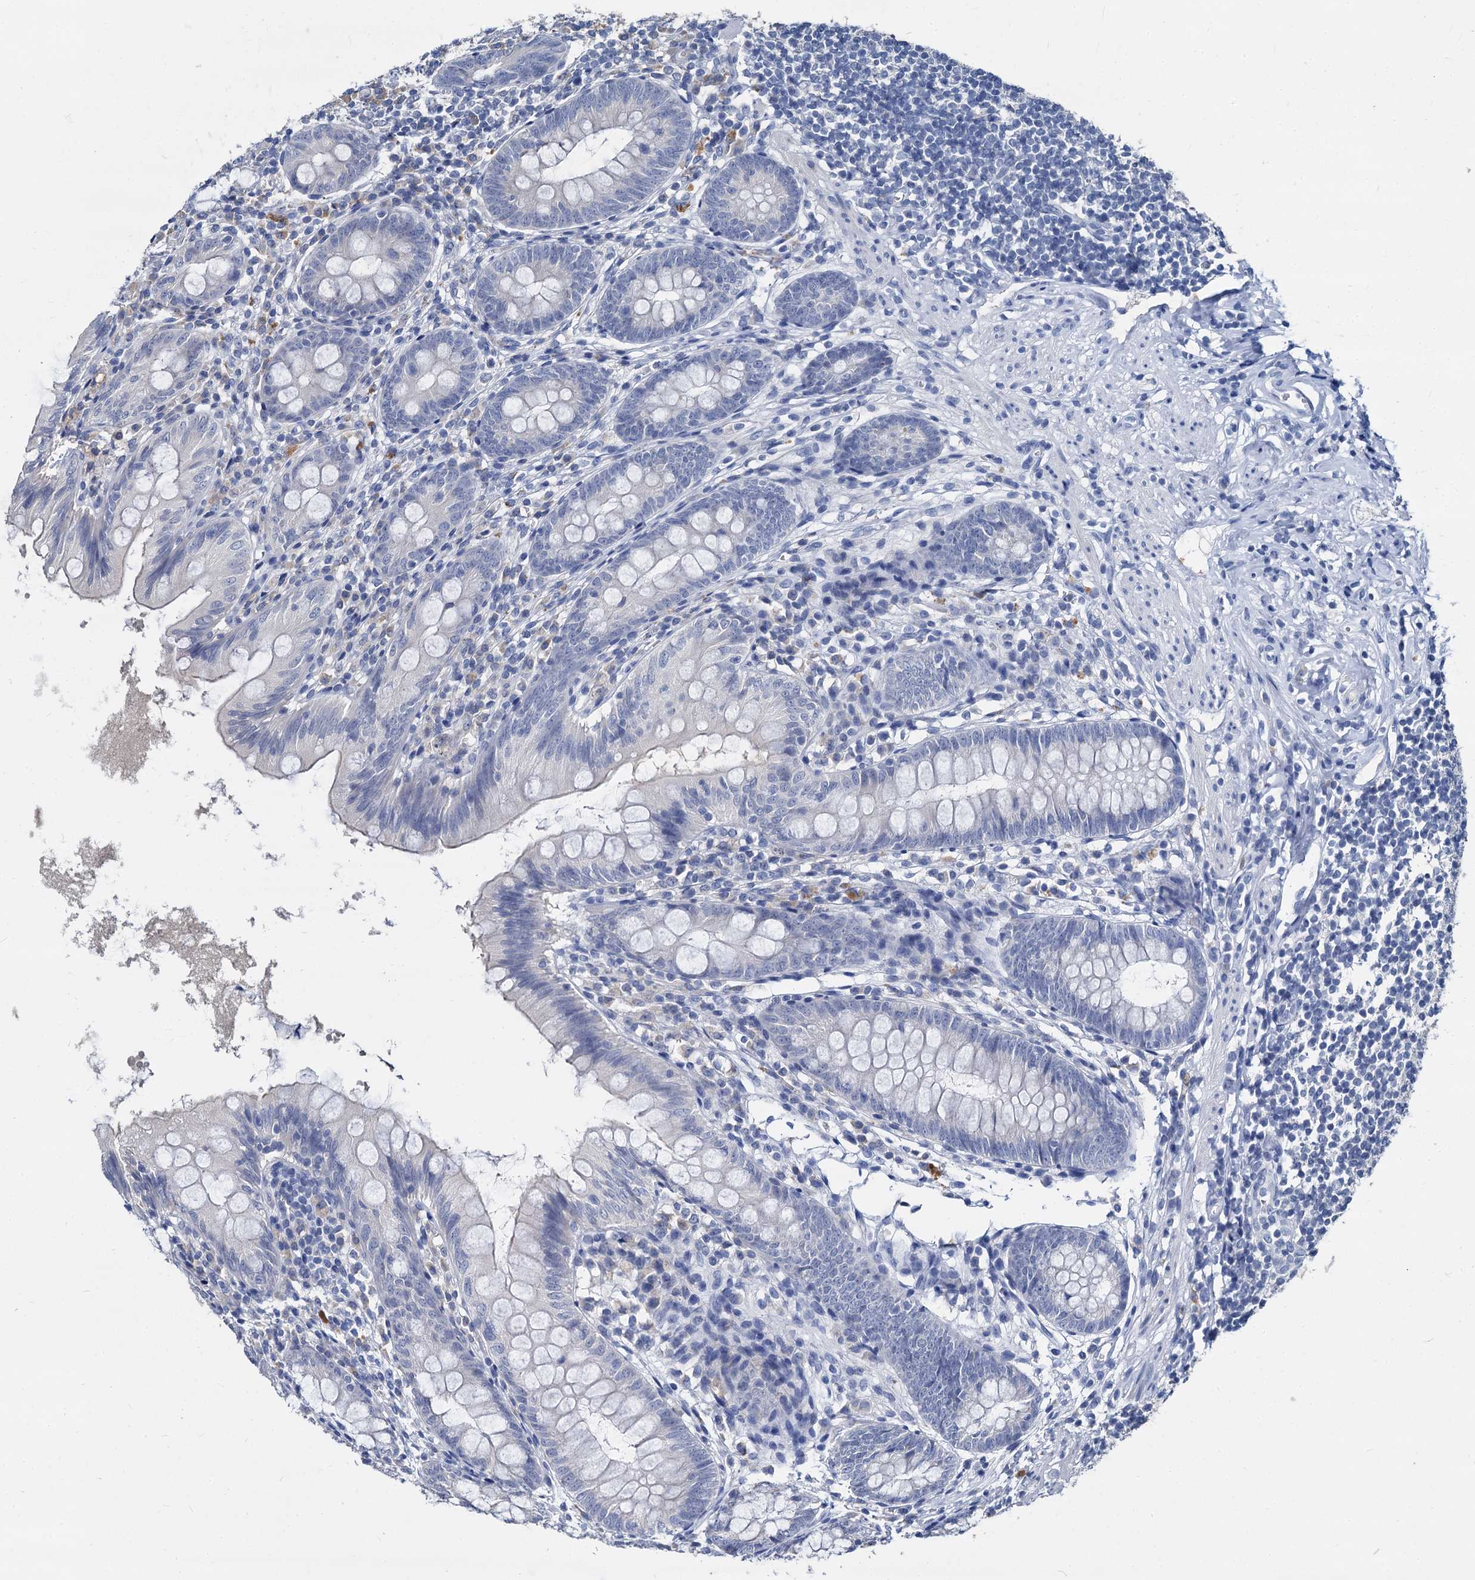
{"staining": {"intensity": "negative", "quantity": "none", "location": "none"}, "tissue": "appendix", "cell_type": "Glandular cells", "image_type": "normal", "snomed": [{"axis": "morphology", "description": "Normal tissue, NOS"}, {"axis": "topography", "description": "Appendix"}], "caption": "DAB (3,3'-diaminobenzidine) immunohistochemical staining of unremarkable appendix exhibits no significant staining in glandular cells.", "gene": "CCDC184", "patient": {"sex": "female", "age": 51}}